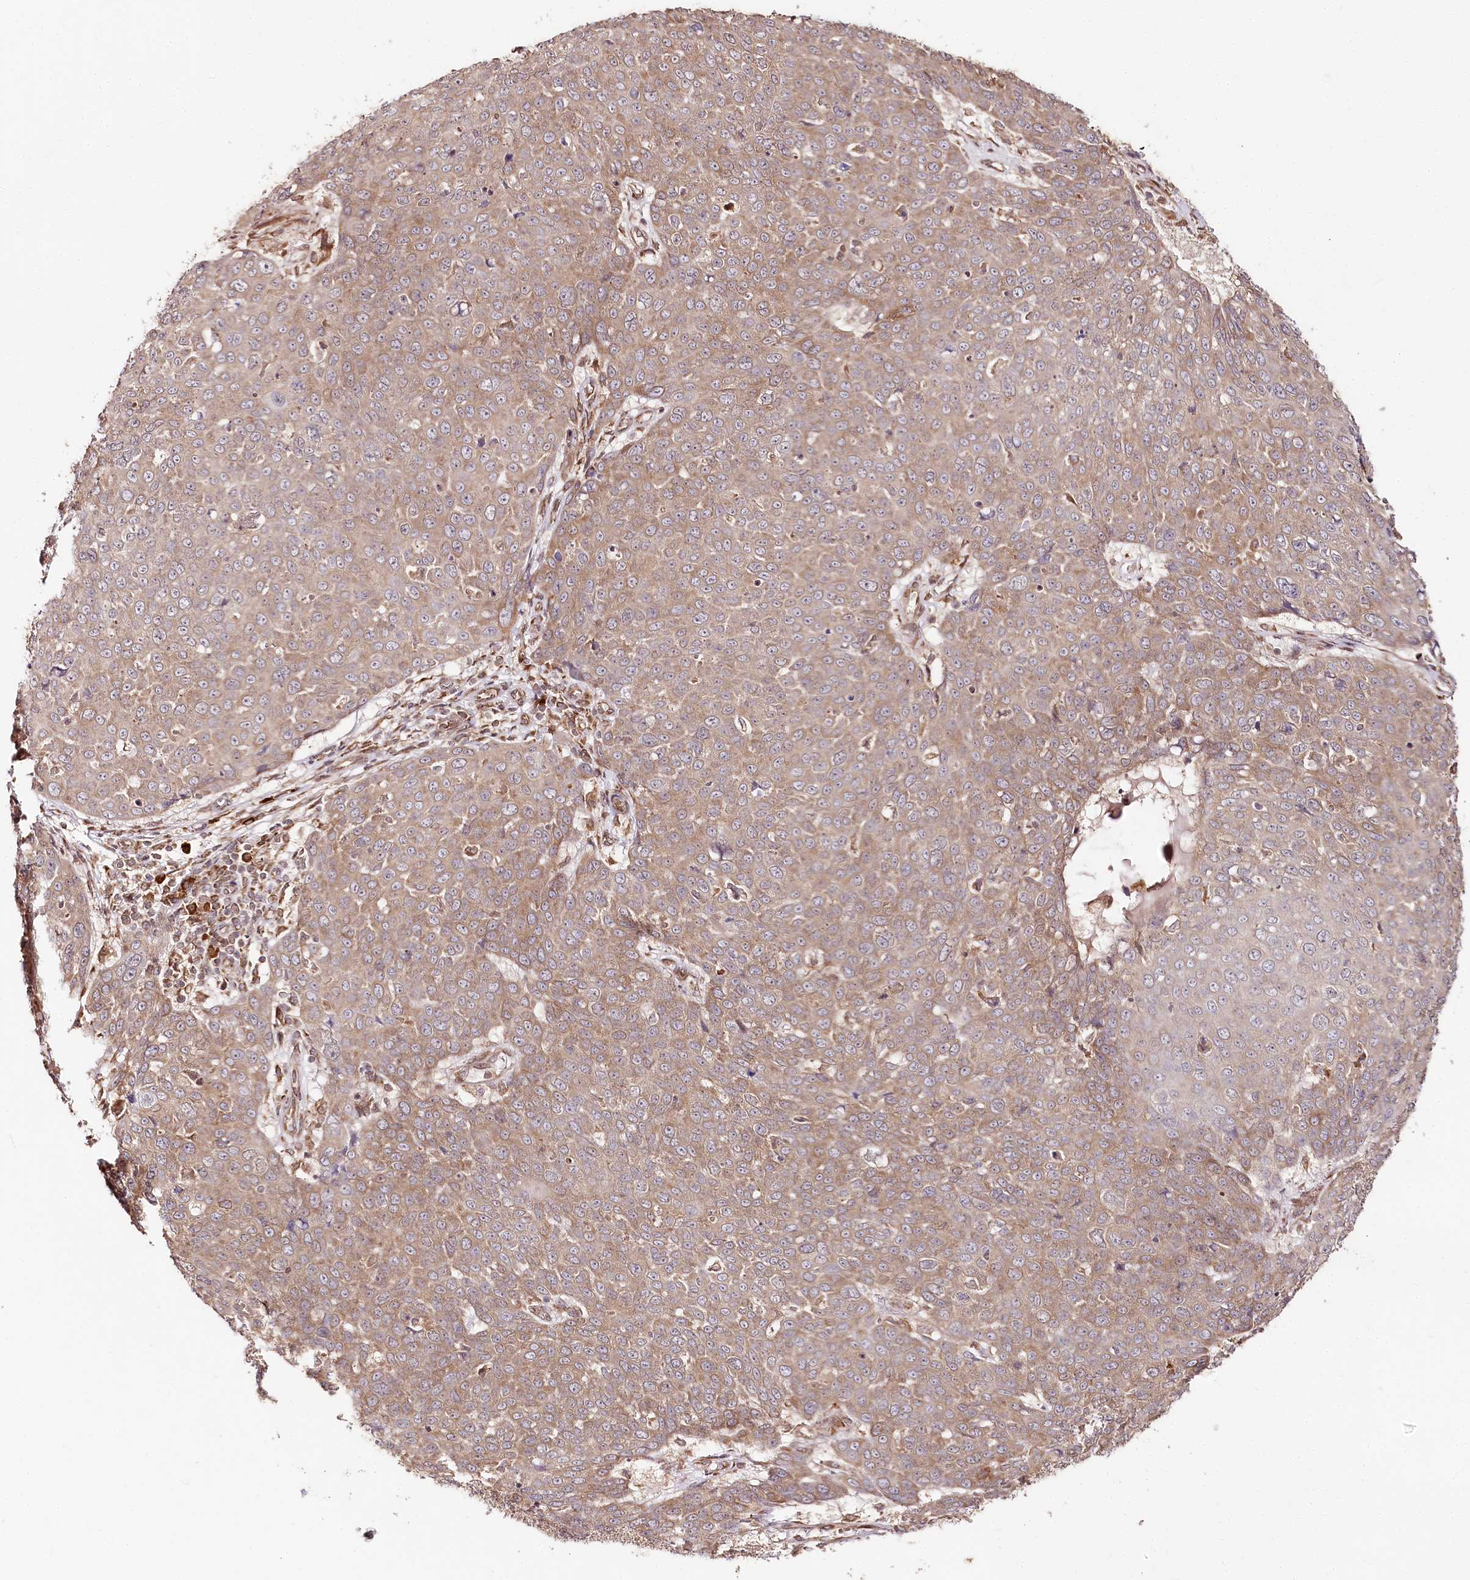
{"staining": {"intensity": "weak", "quantity": ">75%", "location": "cytoplasmic/membranous"}, "tissue": "skin cancer", "cell_type": "Tumor cells", "image_type": "cancer", "snomed": [{"axis": "morphology", "description": "Squamous cell carcinoma, NOS"}, {"axis": "topography", "description": "Skin"}], "caption": "Protein staining shows weak cytoplasmic/membranous staining in approximately >75% of tumor cells in skin squamous cell carcinoma. (brown staining indicates protein expression, while blue staining denotes nuclei).", "gene": "ENSG00000144785", "patient": {"sex": "male", "age": 71}}